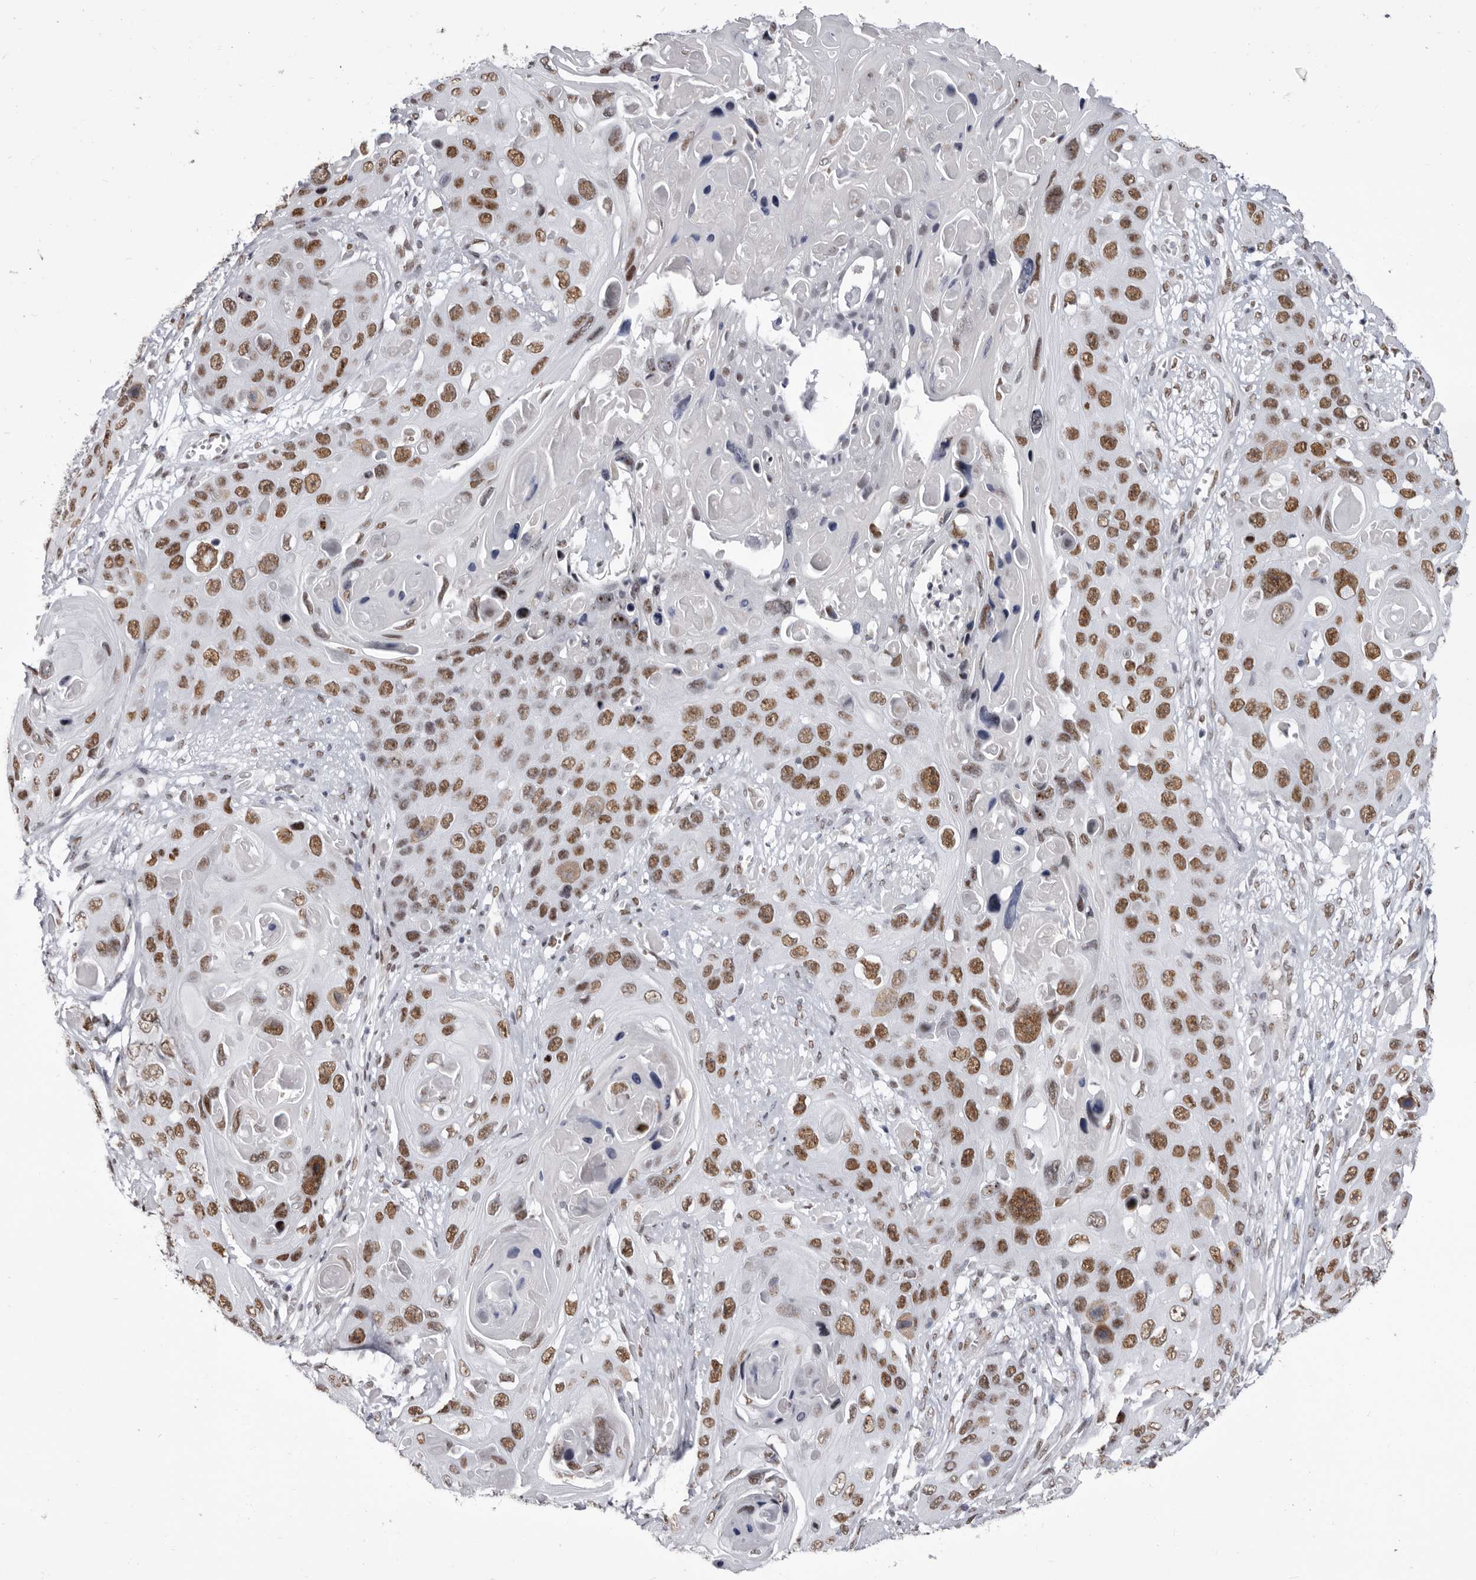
{"staining": {"intensity": "moderate", "quantity": ">75%", "location": "nuclear"}, "tissue": "skin cancer", "cell_type": "Tumor cells", "image_type": "cancer", "snomed": [{"axis": "morphology", "description": "Squamous cell carcinoma, NOS"}, {"axis": "topography", "description": "Skin"}], "caption": "Immunohistochemistry histopathology image of skin cancer stained for a protein (brown), which shows medium levels of moderate nuclear positivity in approximately >75% of tumor cells.", "gene": "ZNF326", "patient": {"sex": "male", "age": 55}}